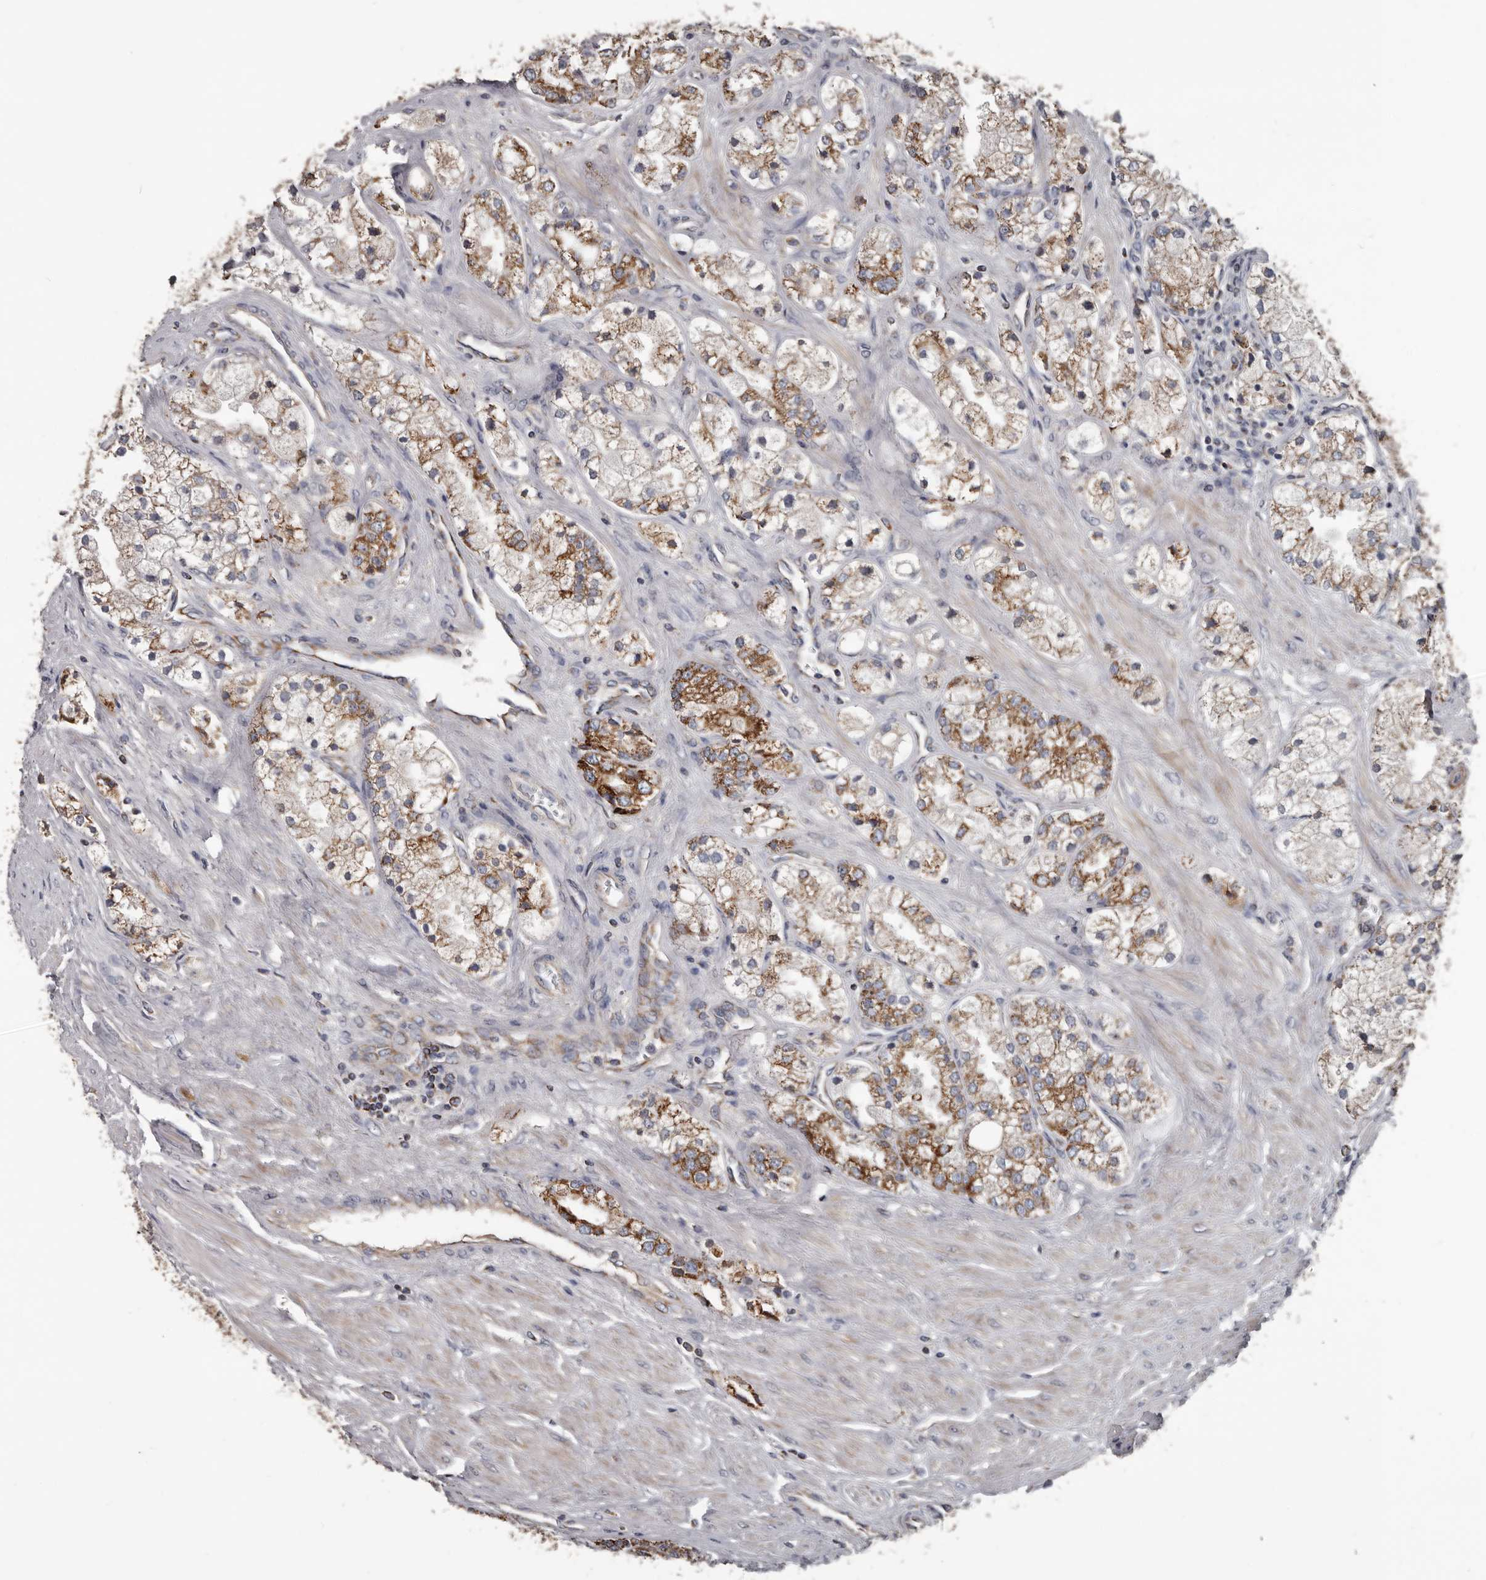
{"staining": {"intensity": "moderate", "quantity": ">75%", "location": "cytoplasmic/membranous"}, "tissue": "prostate cancer", "cell_type": "Tumor cells", "image_type": "cancer", "snomed": [{"axis": "morphology", "description": "Adenocarcinoma, High grade"}, {"axis": "topography", "description": "Prostate"}], "caption": "Prostate cancer (high-grade adenocarcinoma) was stained to show a protein in brown. There is medium levels of moderate cytoplasmic/membranous staining in approximately >75% of tumor cells.", "gene": "ALDH5A1", "patient": {"sex": "male", "age": 50}}